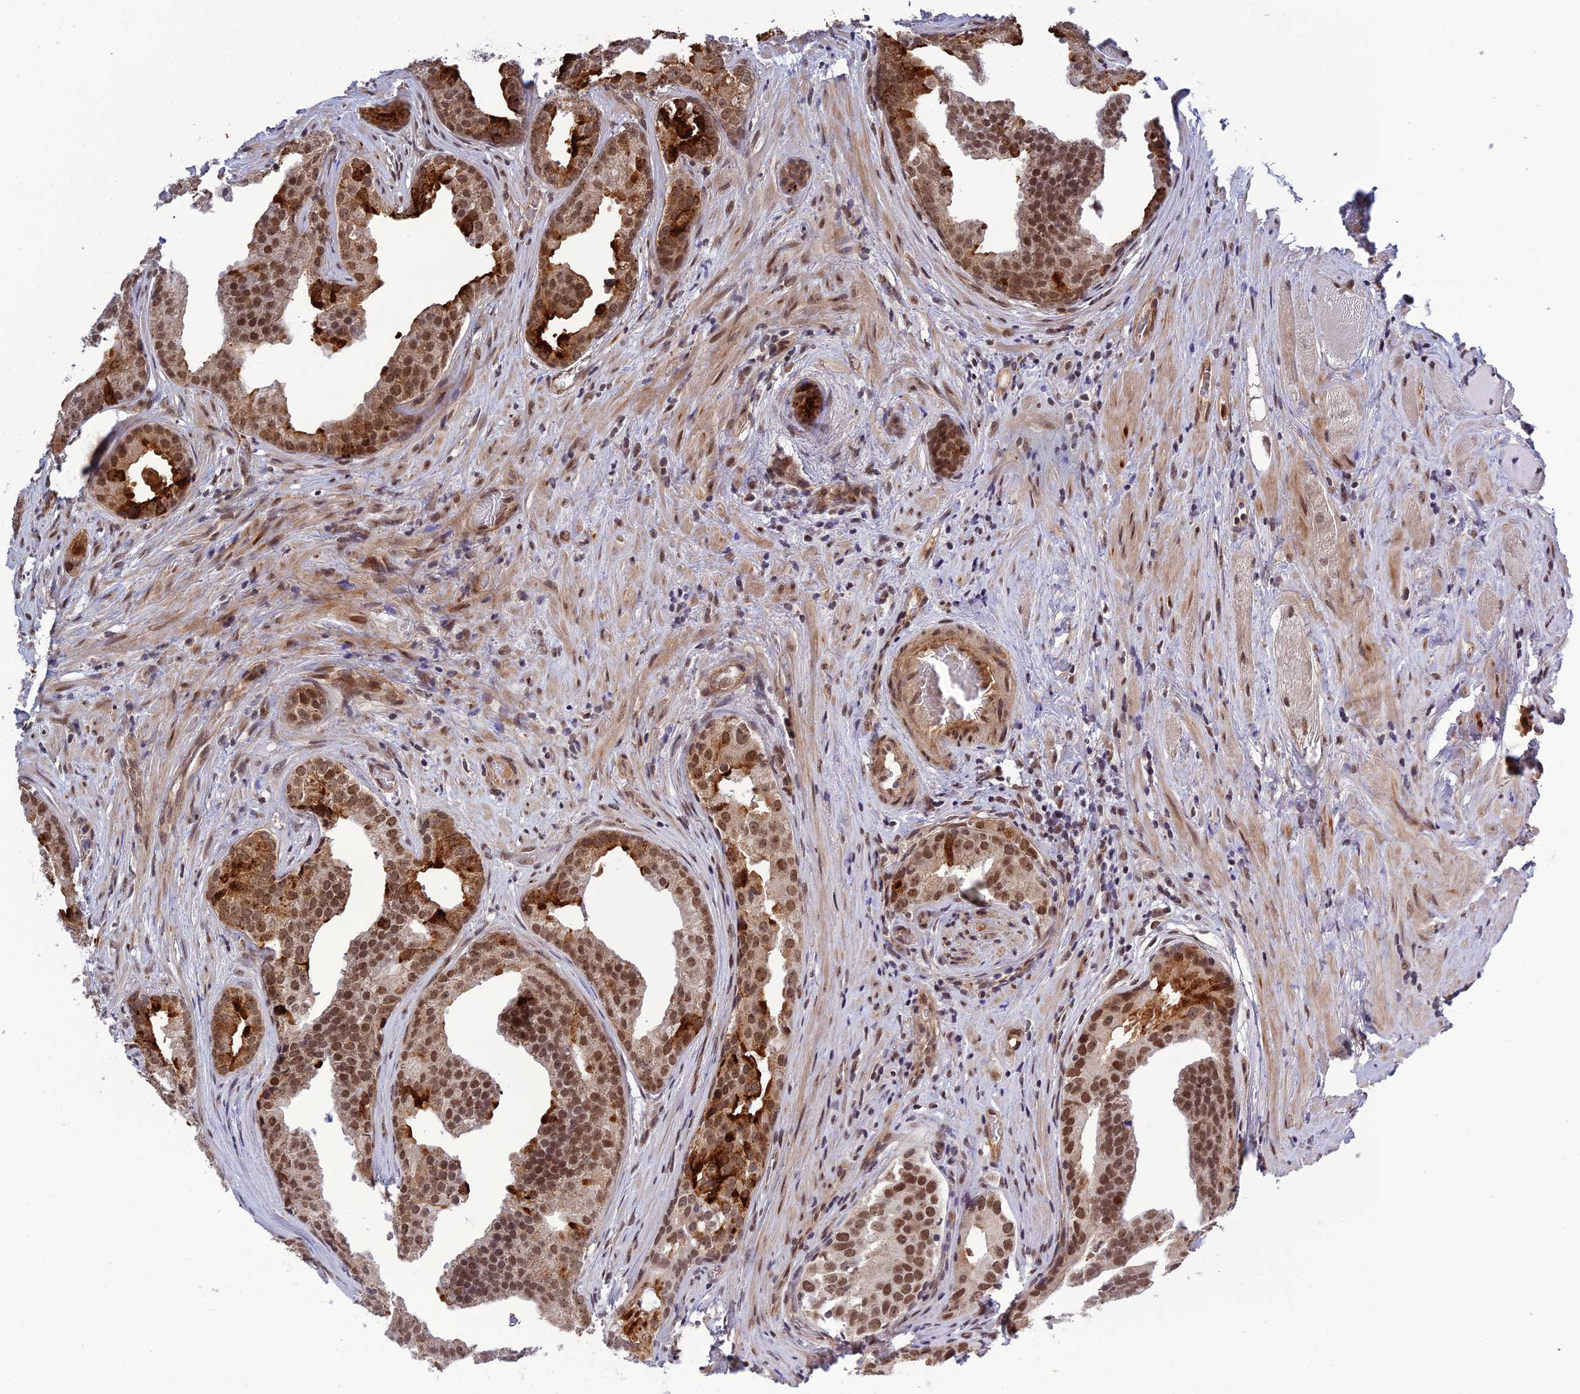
{"staining": {"intensity": "moderate", "quantity": ">75%", "location": "cytoplasmic/membranous,nuclear"}, "tissue": "prostate cancer", "cell_type": "Tumor cells", "image_type": "cancer", "snomed": [{"axis": "morphology", "description": "Adenocarcinoma, Low grade"}, {"axis": "topography", "description": "Prostate"}], "caption": "Protein staining exhibits moderate cytoplasmic/membranous and nuclear expression in about >75% of tumor cells in prostate cancer.", "gene": "REXO1", "patient": {"sex": "male", "age": 71}}